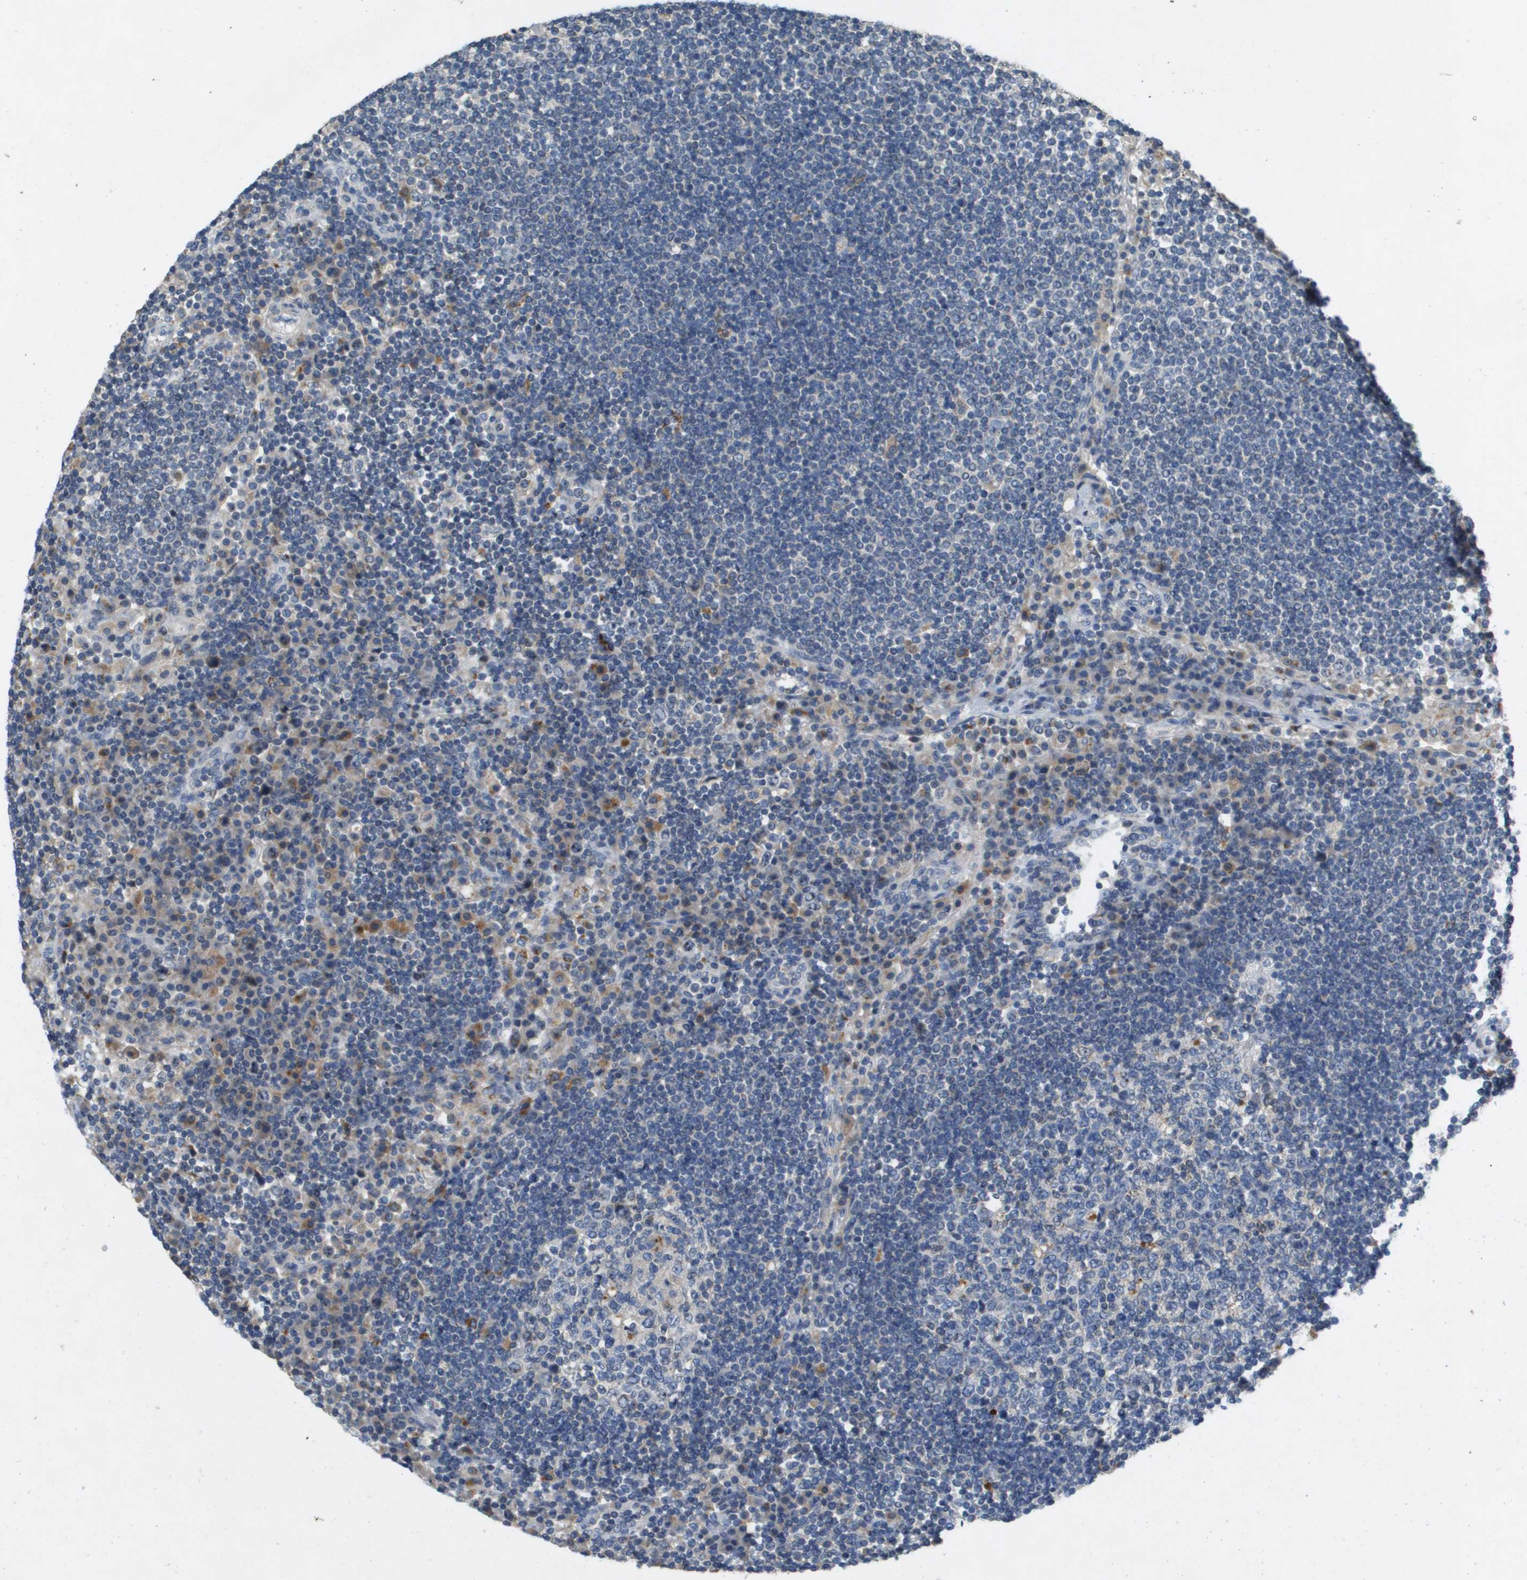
{"staining": {"intensity": "negative", "quantity": "none", "location": "none"}, "tissue": "lymph node", "cell_type": "Germinal center cells", "image_type": "normal", "snomed": [{"axis": "morphology", "description": "Normal tissue, NOS"}, {"axis": "topography", "description": "Lymph node"}], "caption": "Immunohistochemical staining of benign lymph node shows no significant staining in germinal center cells. (Brightfield microscopy of DAB immunohistochemistry at high magnification).", "gene": "B3GNT5", "patient": {"sex": "female", "age": 53}}